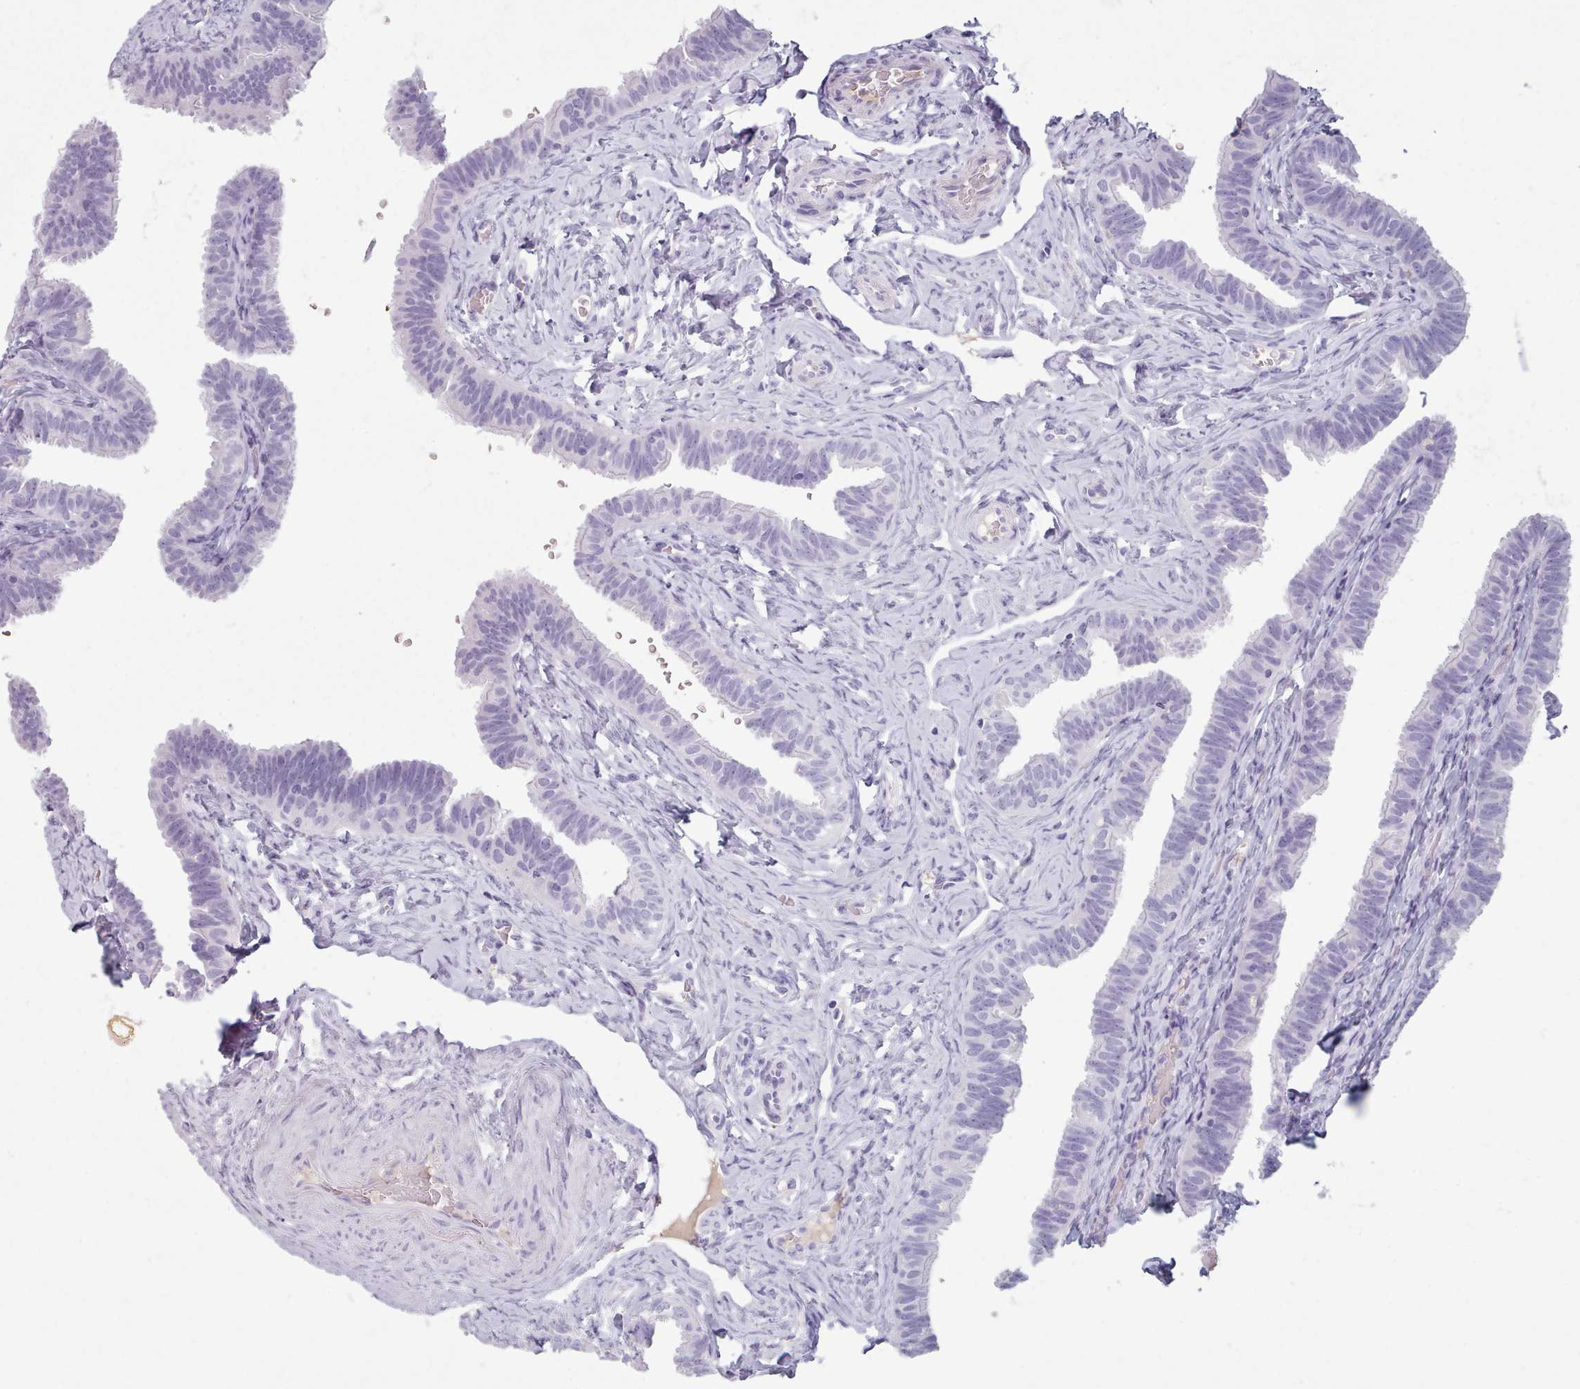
{"staining": {"intensity": "negative", "quantity": "none", "location": "none"}, "tissue": "fallopian tube", "cell_type": "Glandular cells", "image_type": "normal", "snomed": [{"axis": "morphology", "description": "Normal tissue, NOS"}, {"axis": "topography", "description": "Fallopian tube"}], "caption": "Glandular cells show no significant protein positivity in benign fallopian tube.", "gene": "ZNF43", "patient": {"sex": "female", "age": 39}}